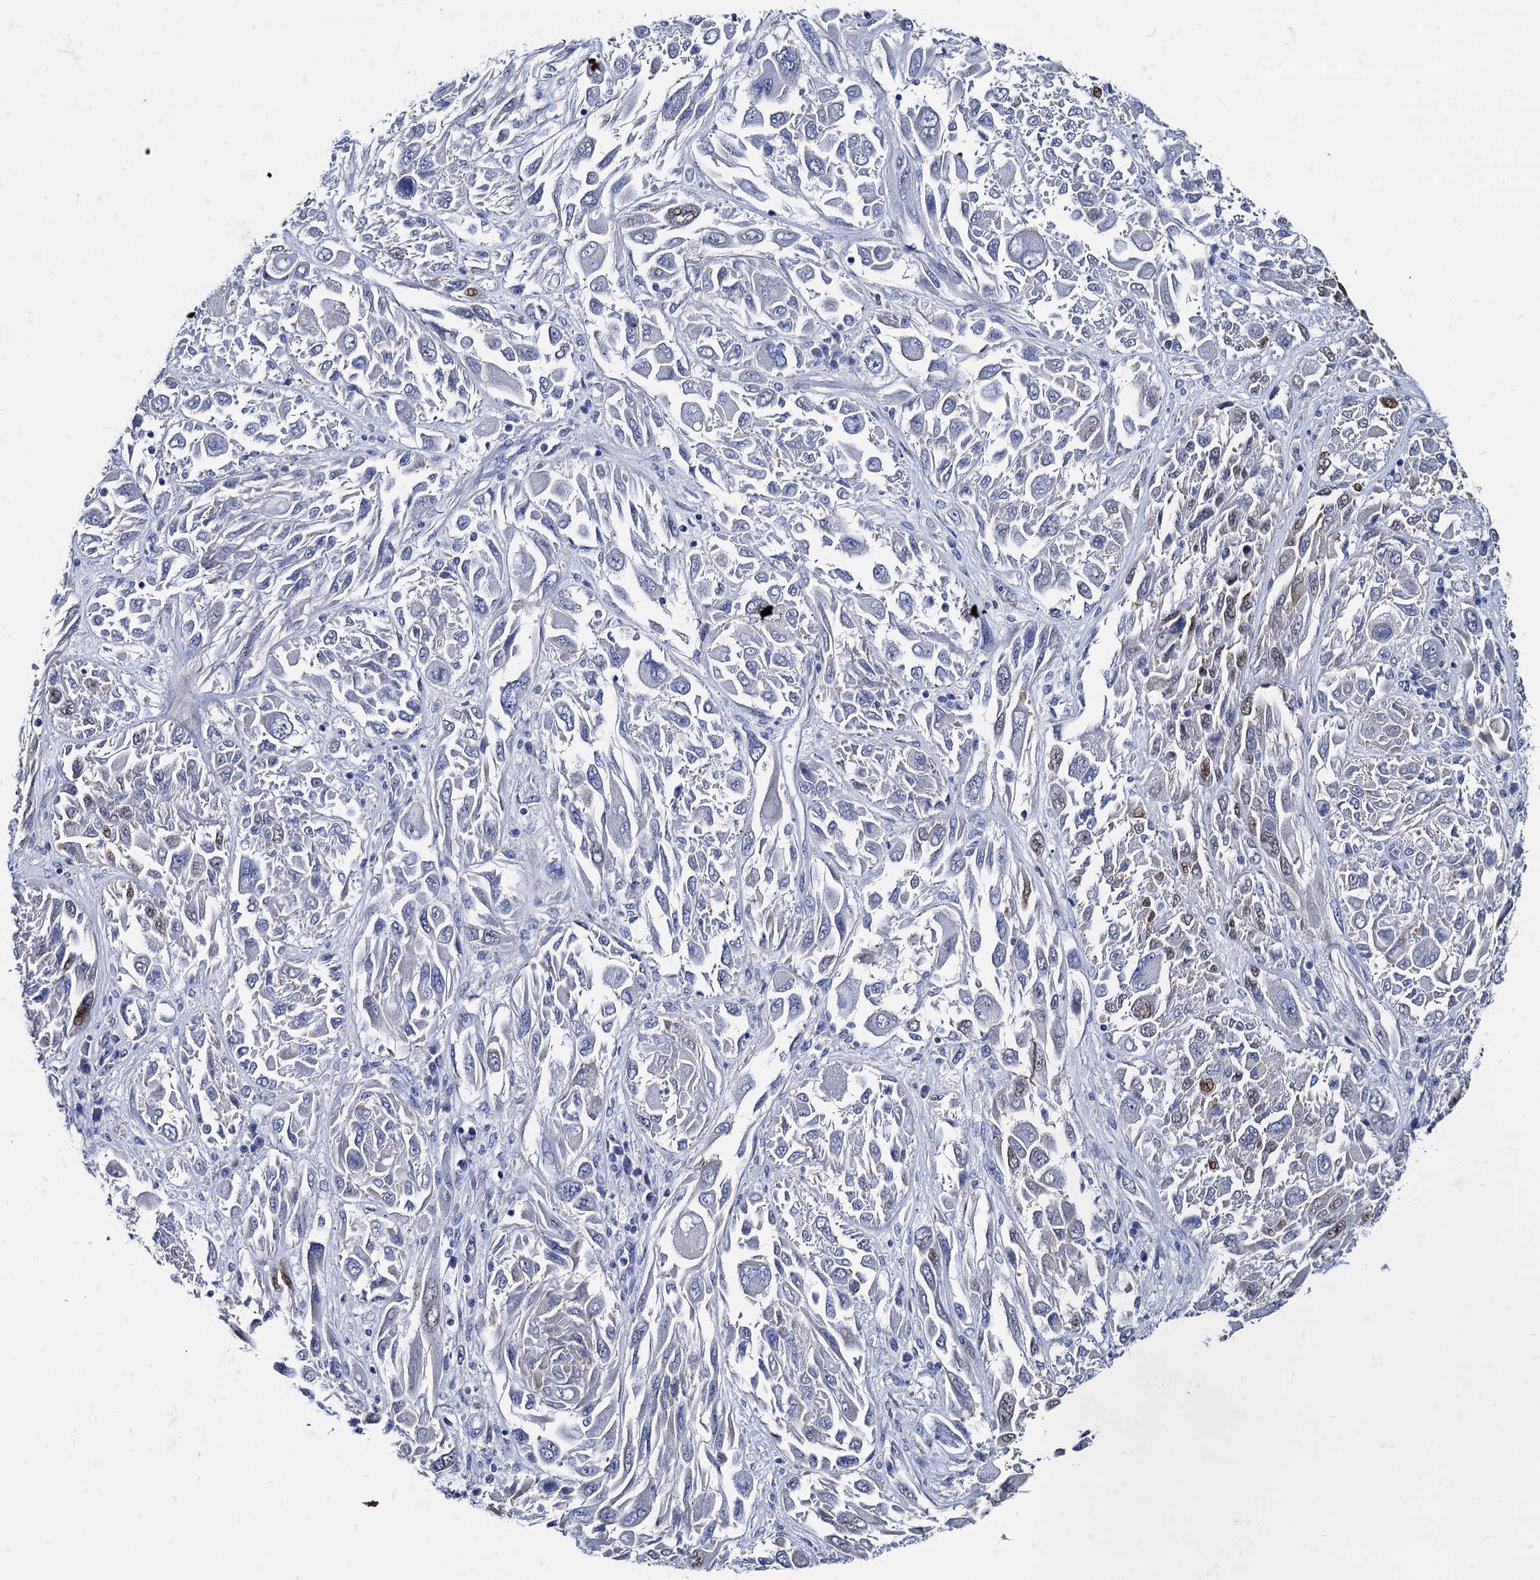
{"staining": {"intensity": "moderate", "quantity": "<25%", "location": "nuclear"}, "tissue": "melanoma", "cell_type": "Tumor cells", "image_type": "cancer", "snomed": [{"axis": "morphology", "description": "Malignant melanoma, NOS"}, {"axis": "topography", "description": "Skin"}], "caption": "Tumor cells demonstrate low levels of moderate nuclear expression in about <25% of cells in human malignant melanoma. (IHC, brightfield microscopy, high magnification).", "gene": "FOXR2", "patient": {"sex": "female", "age": 91}}